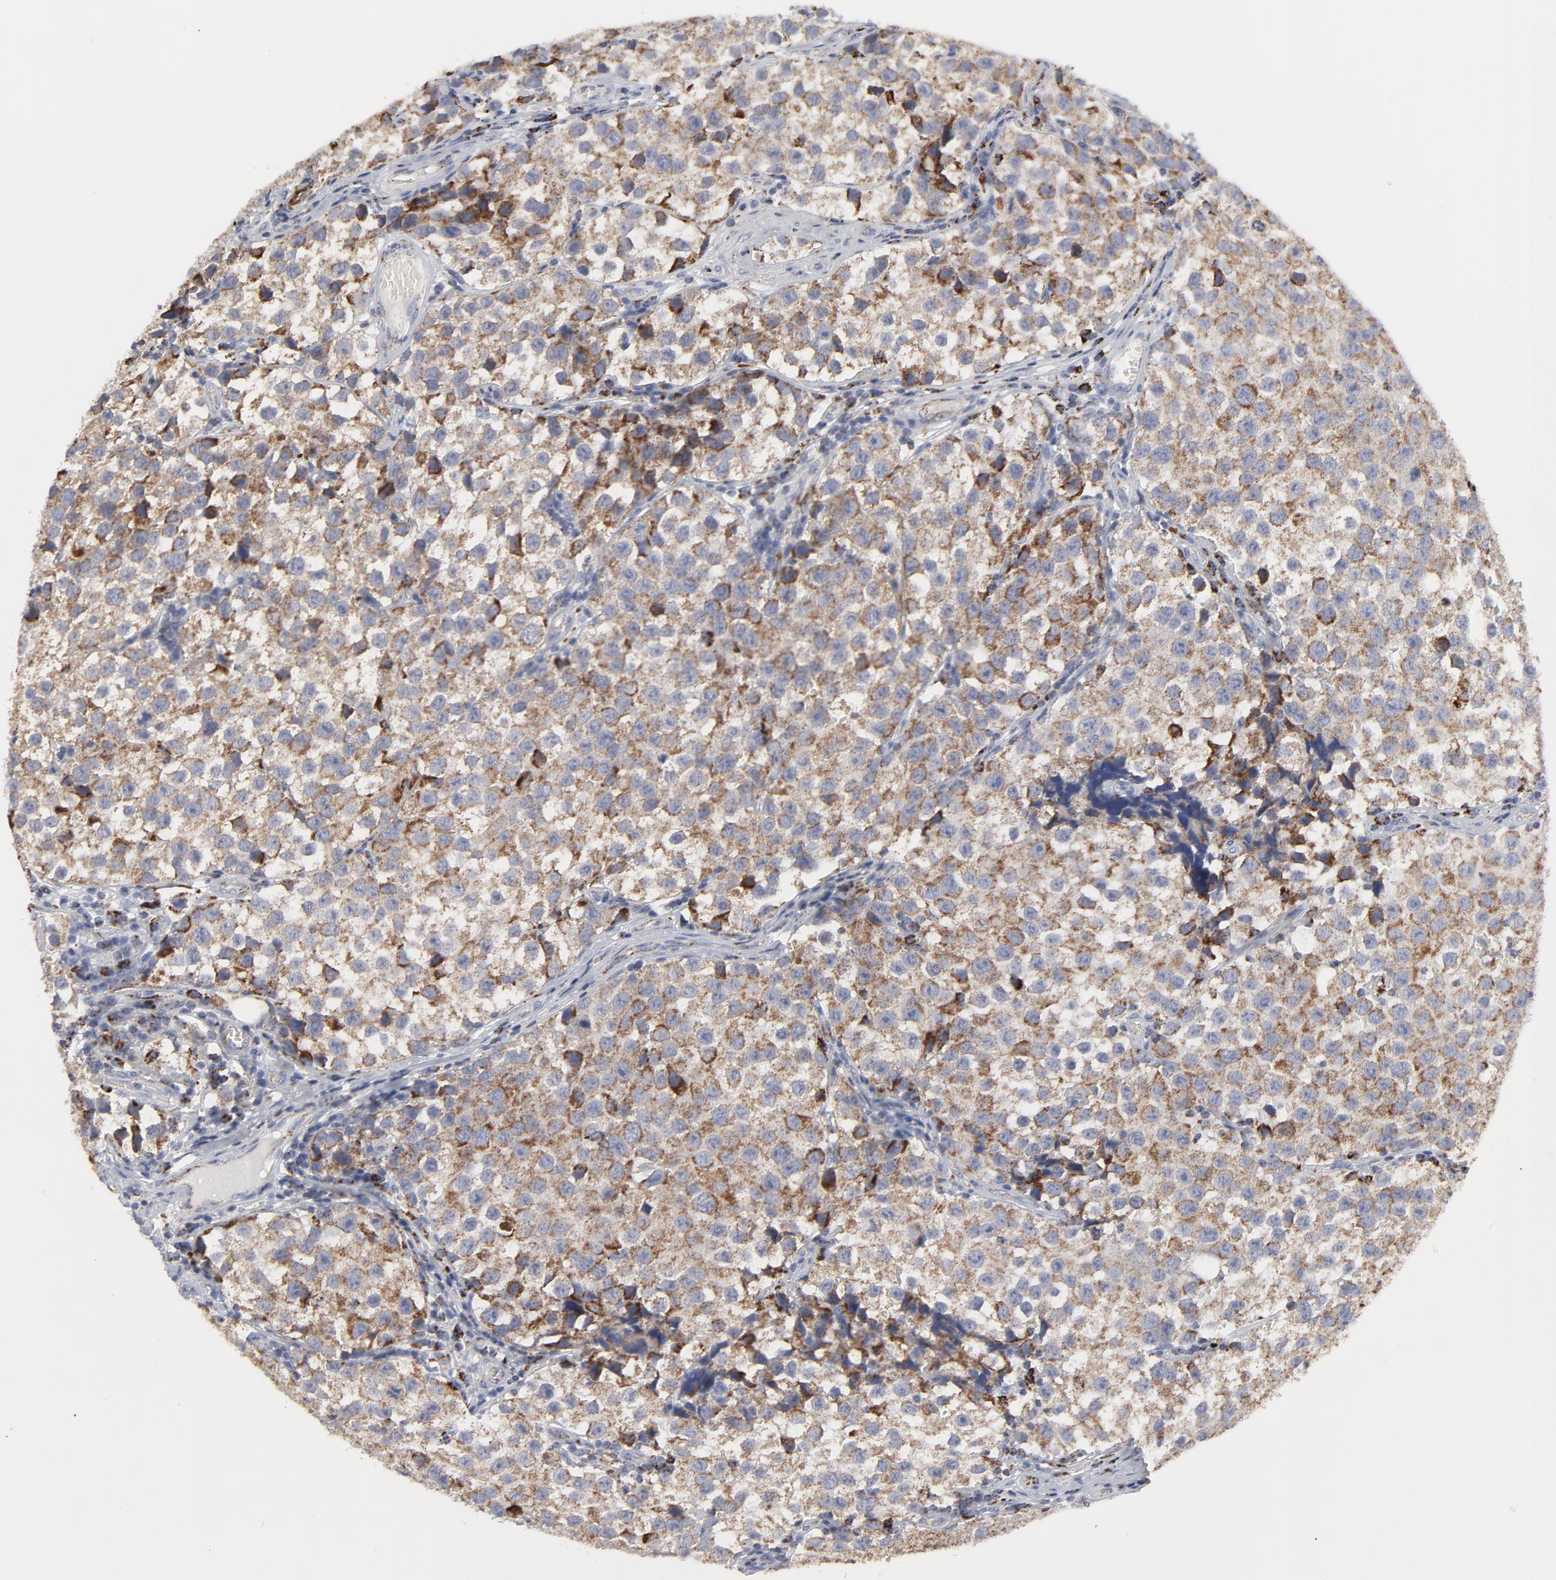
{"staining": {"intensity": "moderate", "quantity": ">75%", "location": "cytoplasmic/membranous"}, "tissue": "testis cancer", "cell_type": "Tumor cells", "image_type": "cancer", "snomed": [{"axis": "morphology", "description": "Seminoma, NOS"}, {"axis": "topography", "description": "Testis"}], "caption": "Seminoma (testis) was stained to show a protein in brown. There is medium levels of moderate cytoplasmic/membranous staining in approximately >75% of tumor cells. (IHC, brightfield microscopy, high magnification).", "gene": "TXNRD2", "patient": {"sex": "male", "age": 39}}